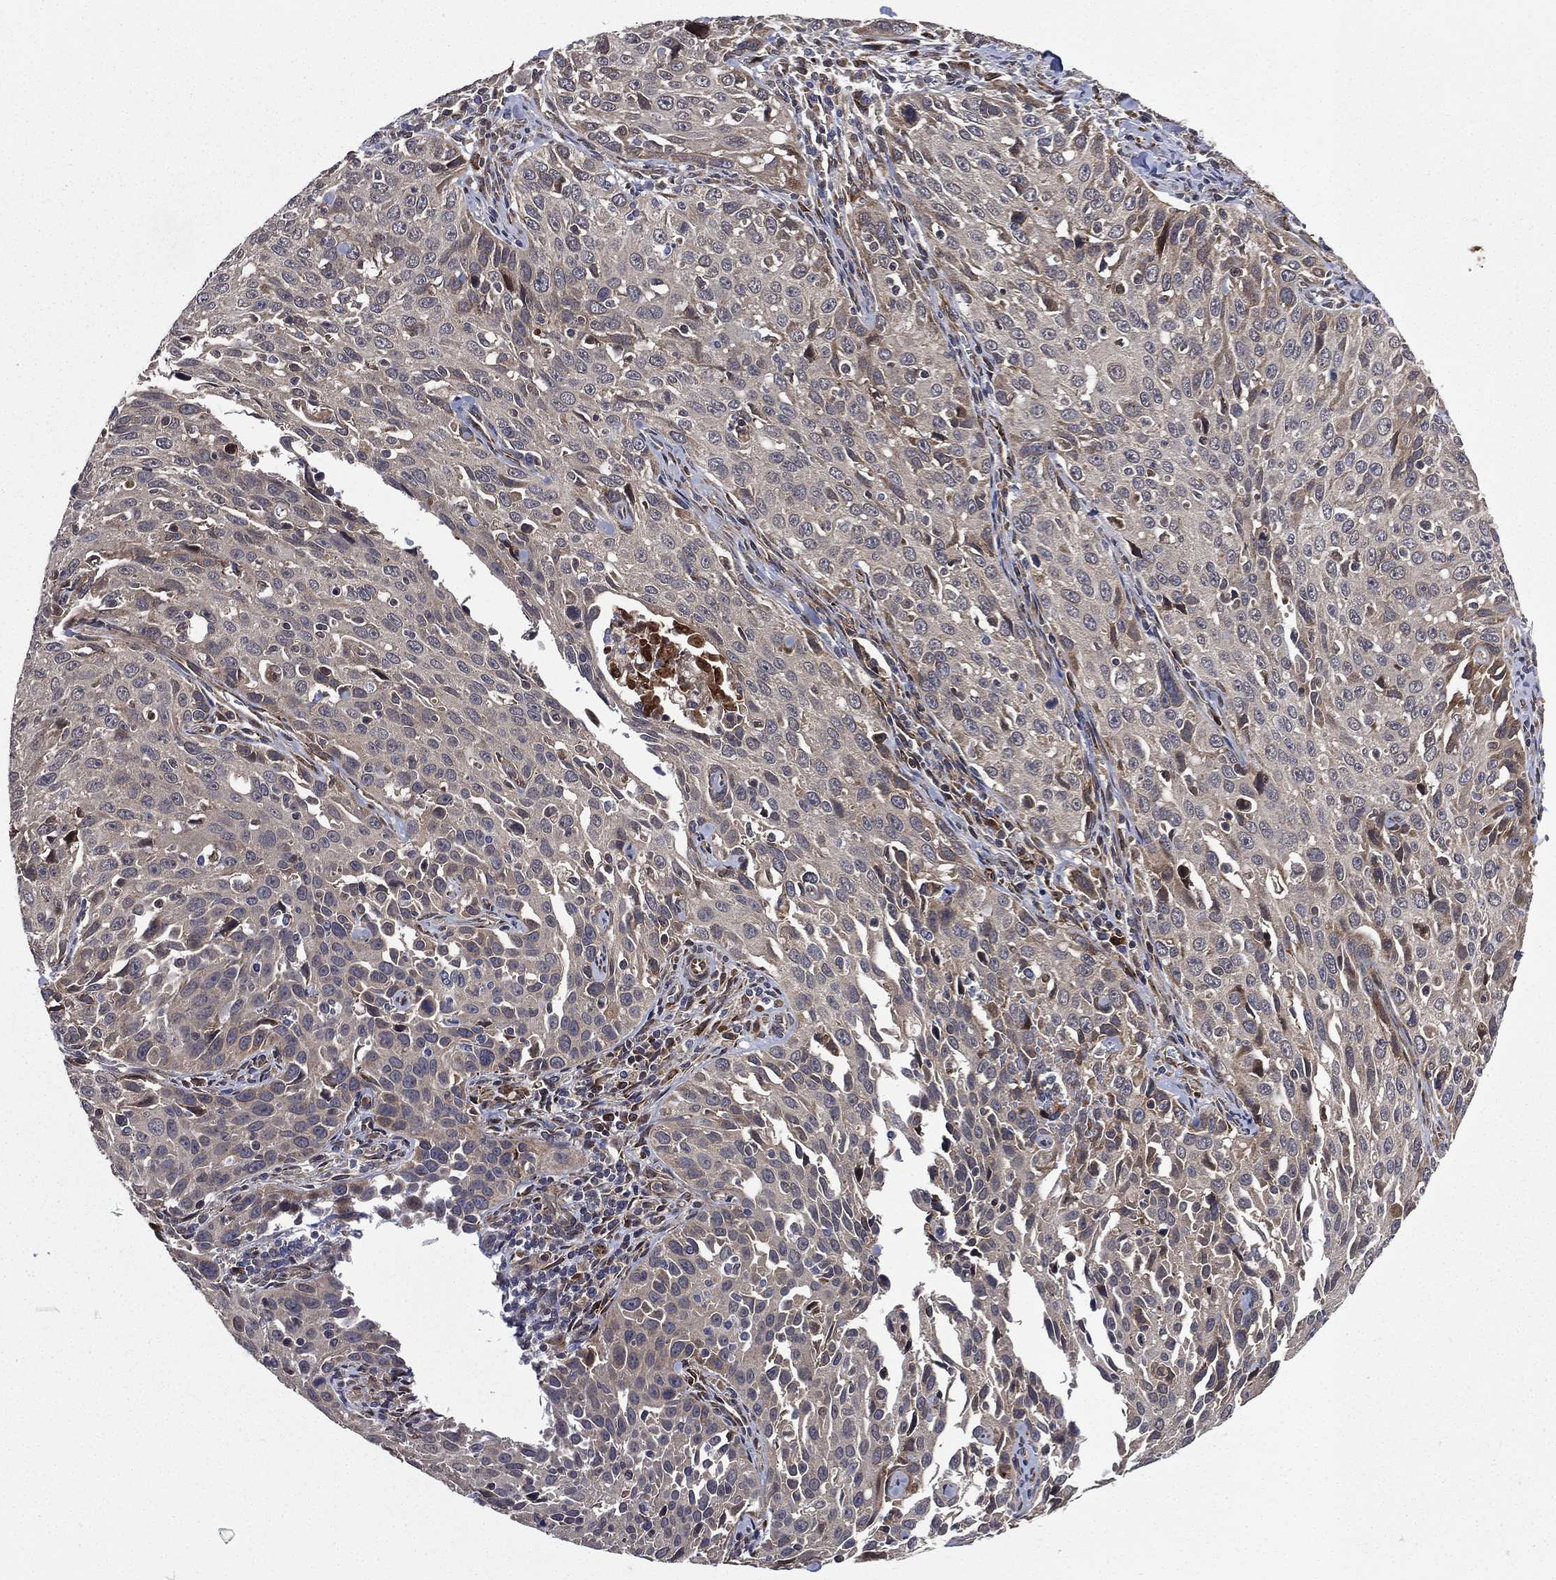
{"staining": {"intensity": "weak", "quantity": "<25%", "location": "cytoplasmic/membranous"}, "tissue": "cervical cancer", "cell_type": "Tumor cells", "image_type": "cancer", "snomed": [{"axis": "morphology", "description": "Squamous cell carcinoma, NOS"}, {"axis": "topography", "description": "Cervix"}], "caption": "Immunohistochemistry (IHC) micrograph of neoplastic tissue: squamous cell carcinoma (cervical) stained with DAB (3,3'-diaminobenzidine) reveals no significant protein expression in tumor cells. (Brightfield microscopy of DAB (3,3'-diaminobenzidine) immunohistochemistry (IHC) at high magnification).", "gene": "RAB11FIP4", "patient": {"sex": "female", "age": 26}}